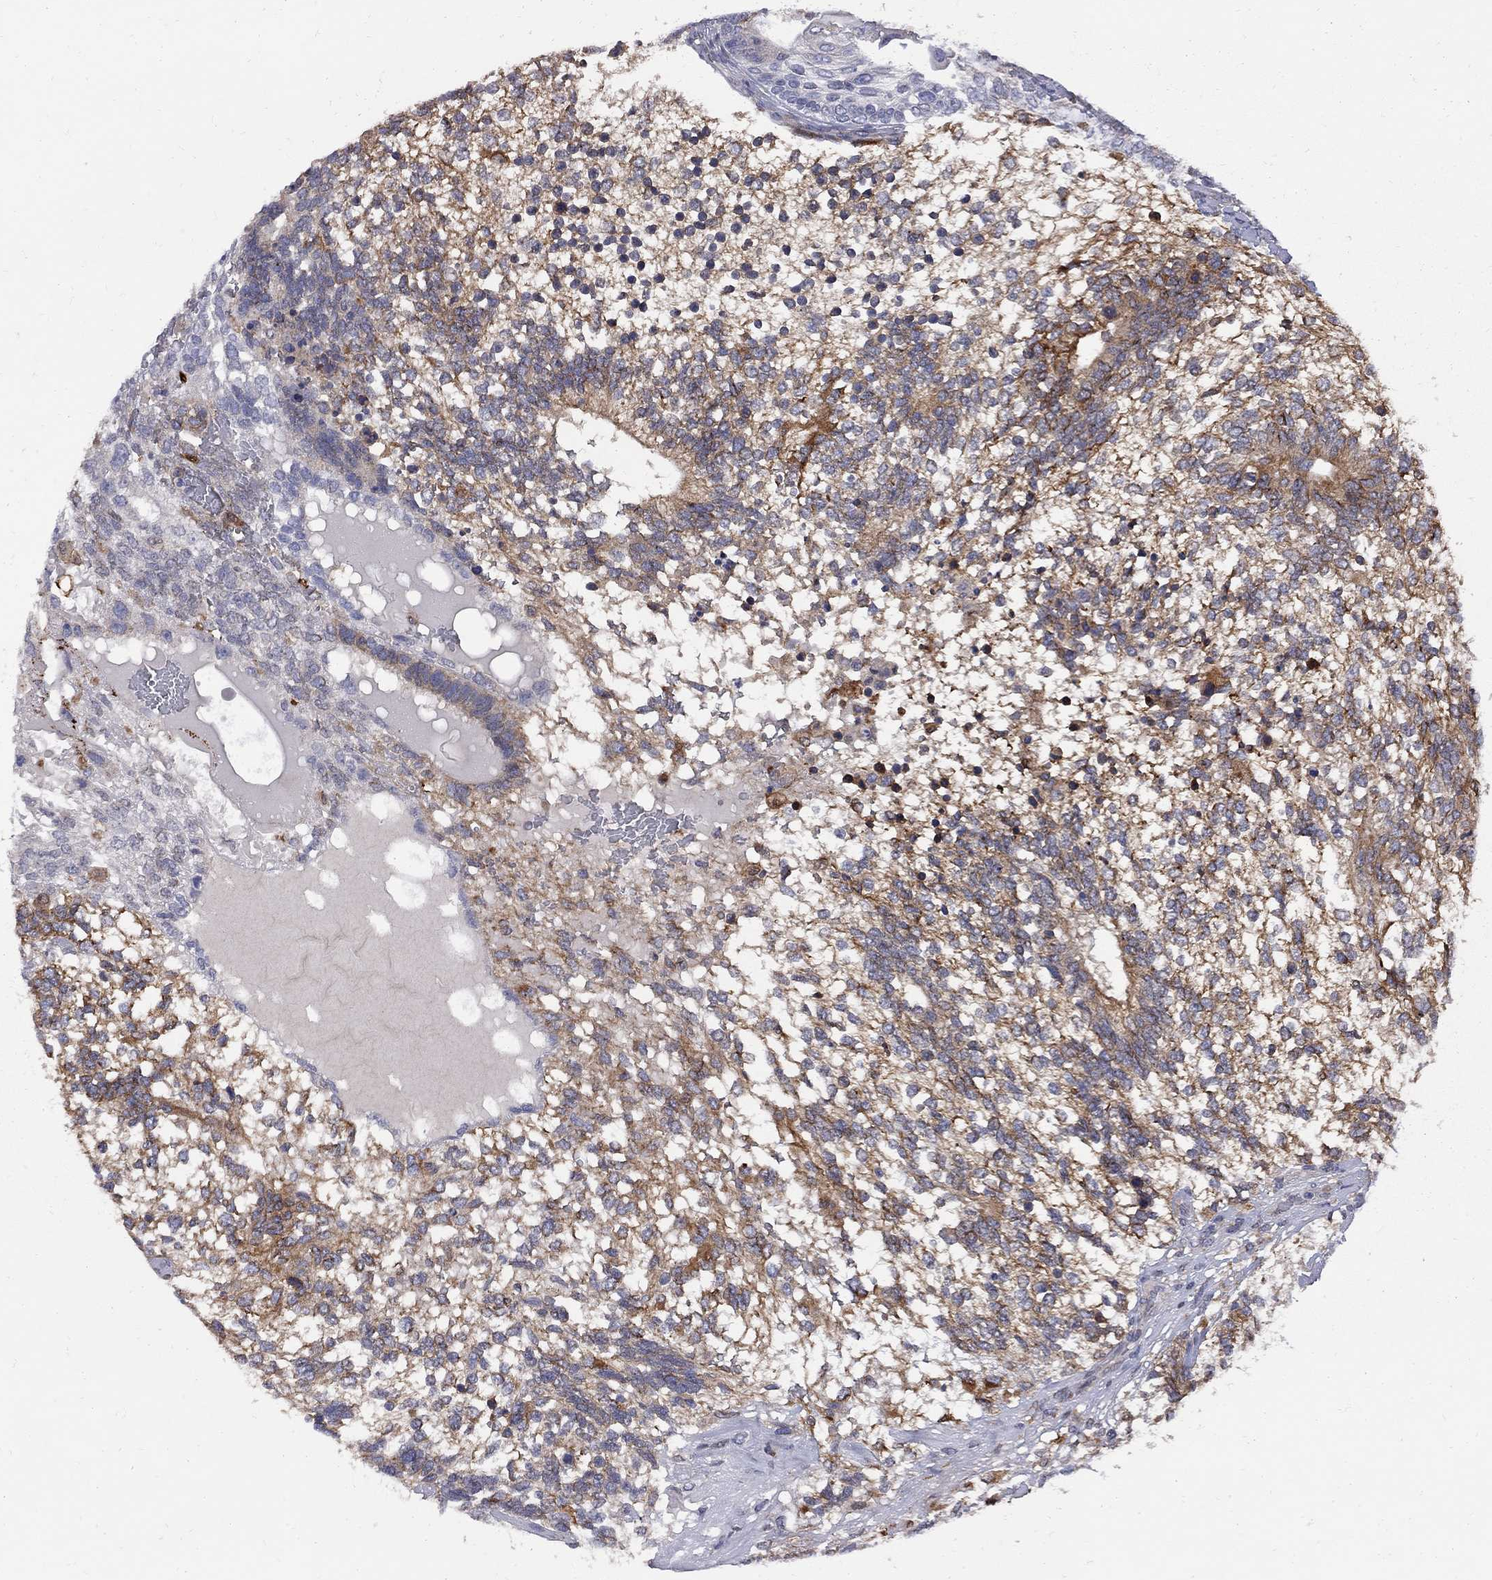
{"staining": {"intensity": "moderate", "quantity": "<25%", "location": "cytoplasmic/membranous"}, "tissue": "testis cancer", "cell_type": "Tumor cells", "image_type": "cancer", "snomed": [{"axis": "morphology", "description": "Seminoma, NOS"}, {"axis": "morphology", "description": "Carcinoma, Embryonal, NOS"}, {"axis": "topography", "description": "Testis"}], "caption": "Protein analysis of embryonal carcinoma (testis) tissue shows moderate cytoplasmic/membranous expression in approximately <25% of tumor cells.", "gene": "MTHFR", "patient": {"sex": "male", "age": 41}}